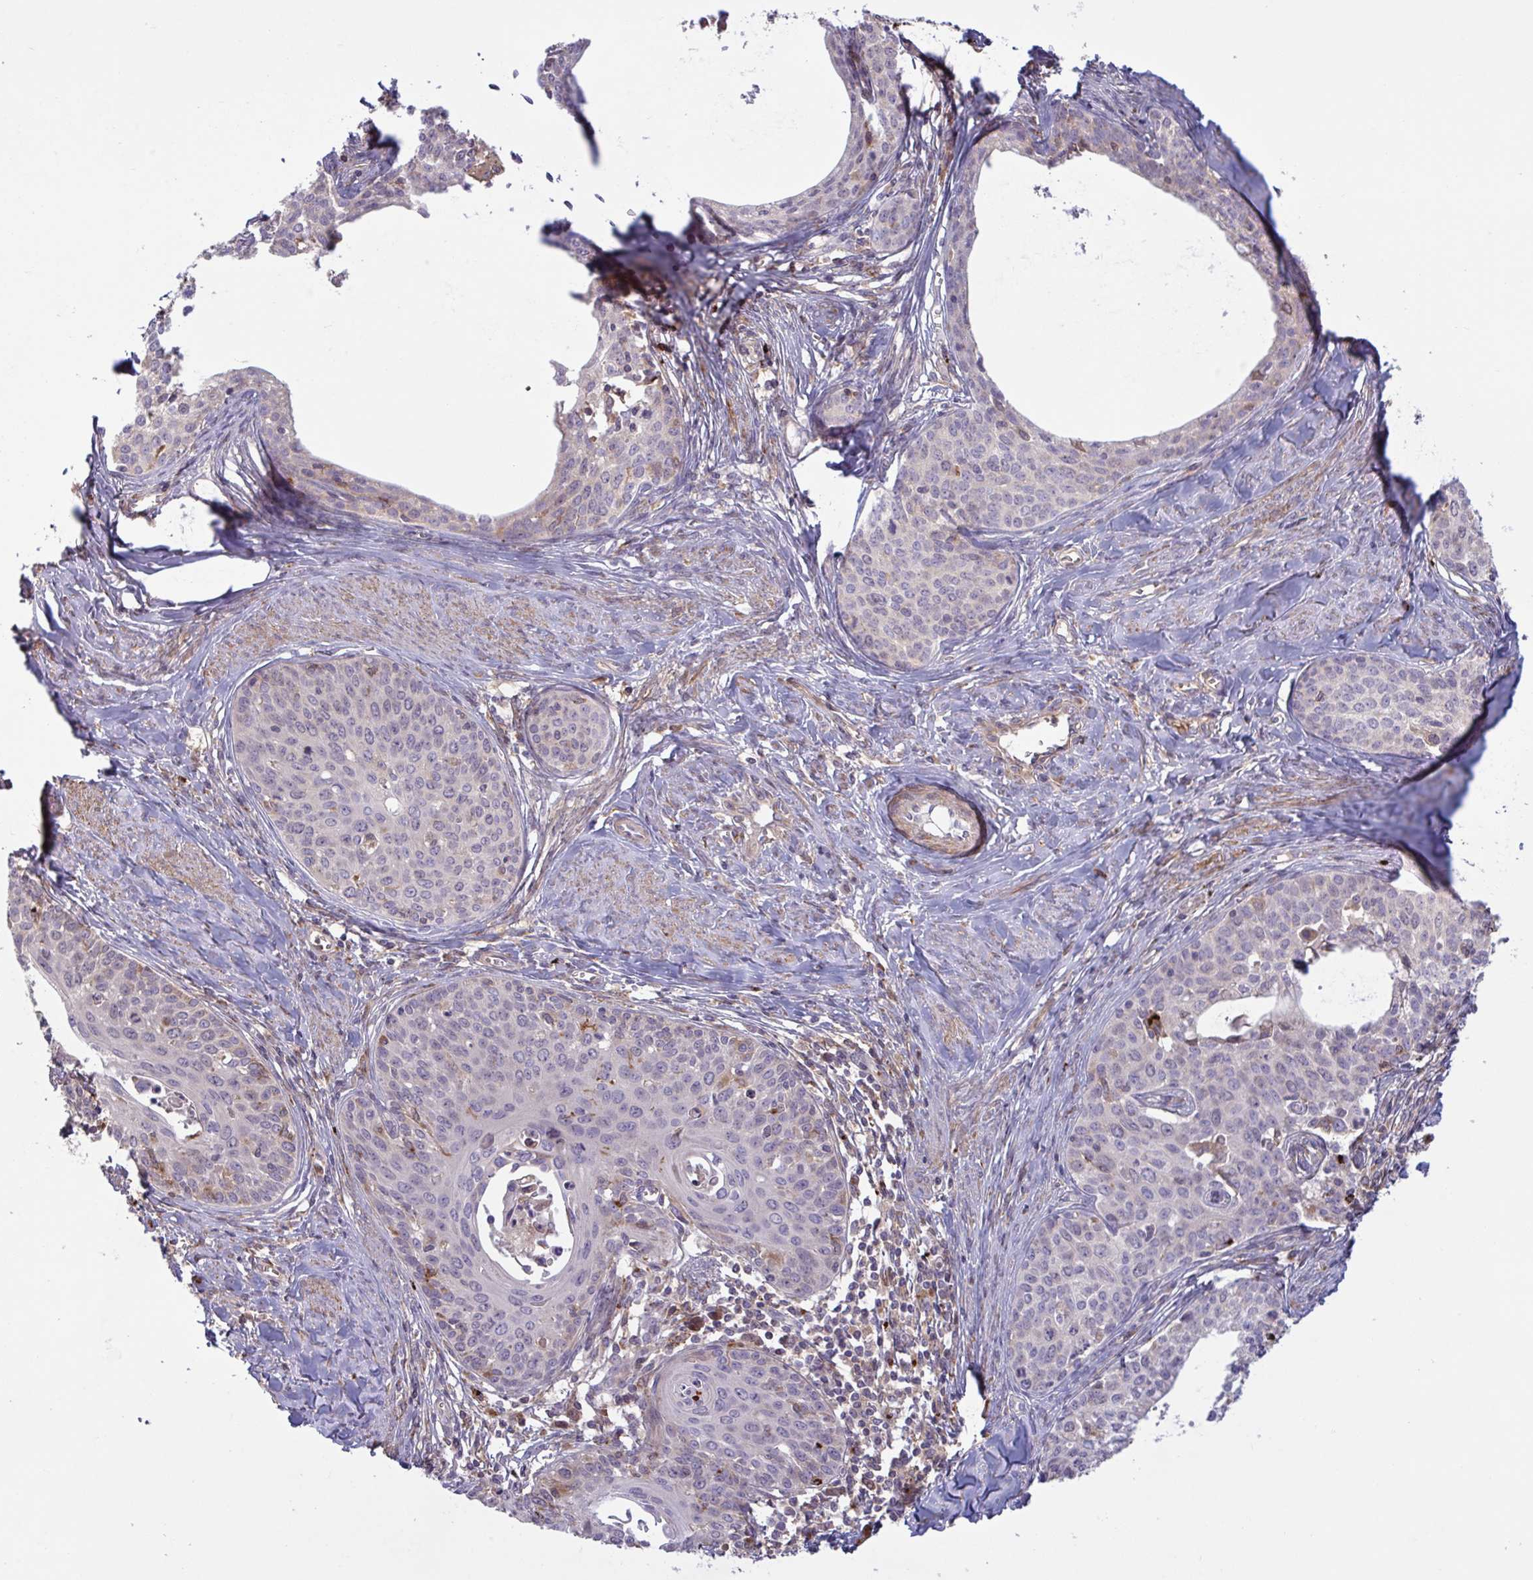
{"staining": {"intensity": "negative", "quantity": "none", "location": "none"}, "tissue": "cervical cancer", "cell_type": "Tumor cells", "image_type": "cancer", "snomed": [{"axis": "morphology", "description": "Squamous cell carcinoma, NOS"}, {"axis": "morphology", "description": "Adenocarcinoma, NOS"}, {"axis": "topography", "description": "Cervix"}], "caption": "High power microscopy photomicrograph of an IHC photomicrograph of adenocarcinoma (cervical), revealing no significant staining in tumor cells.", "gene": "IL1R1", "patient": {"sex": "female", "age": 52}}